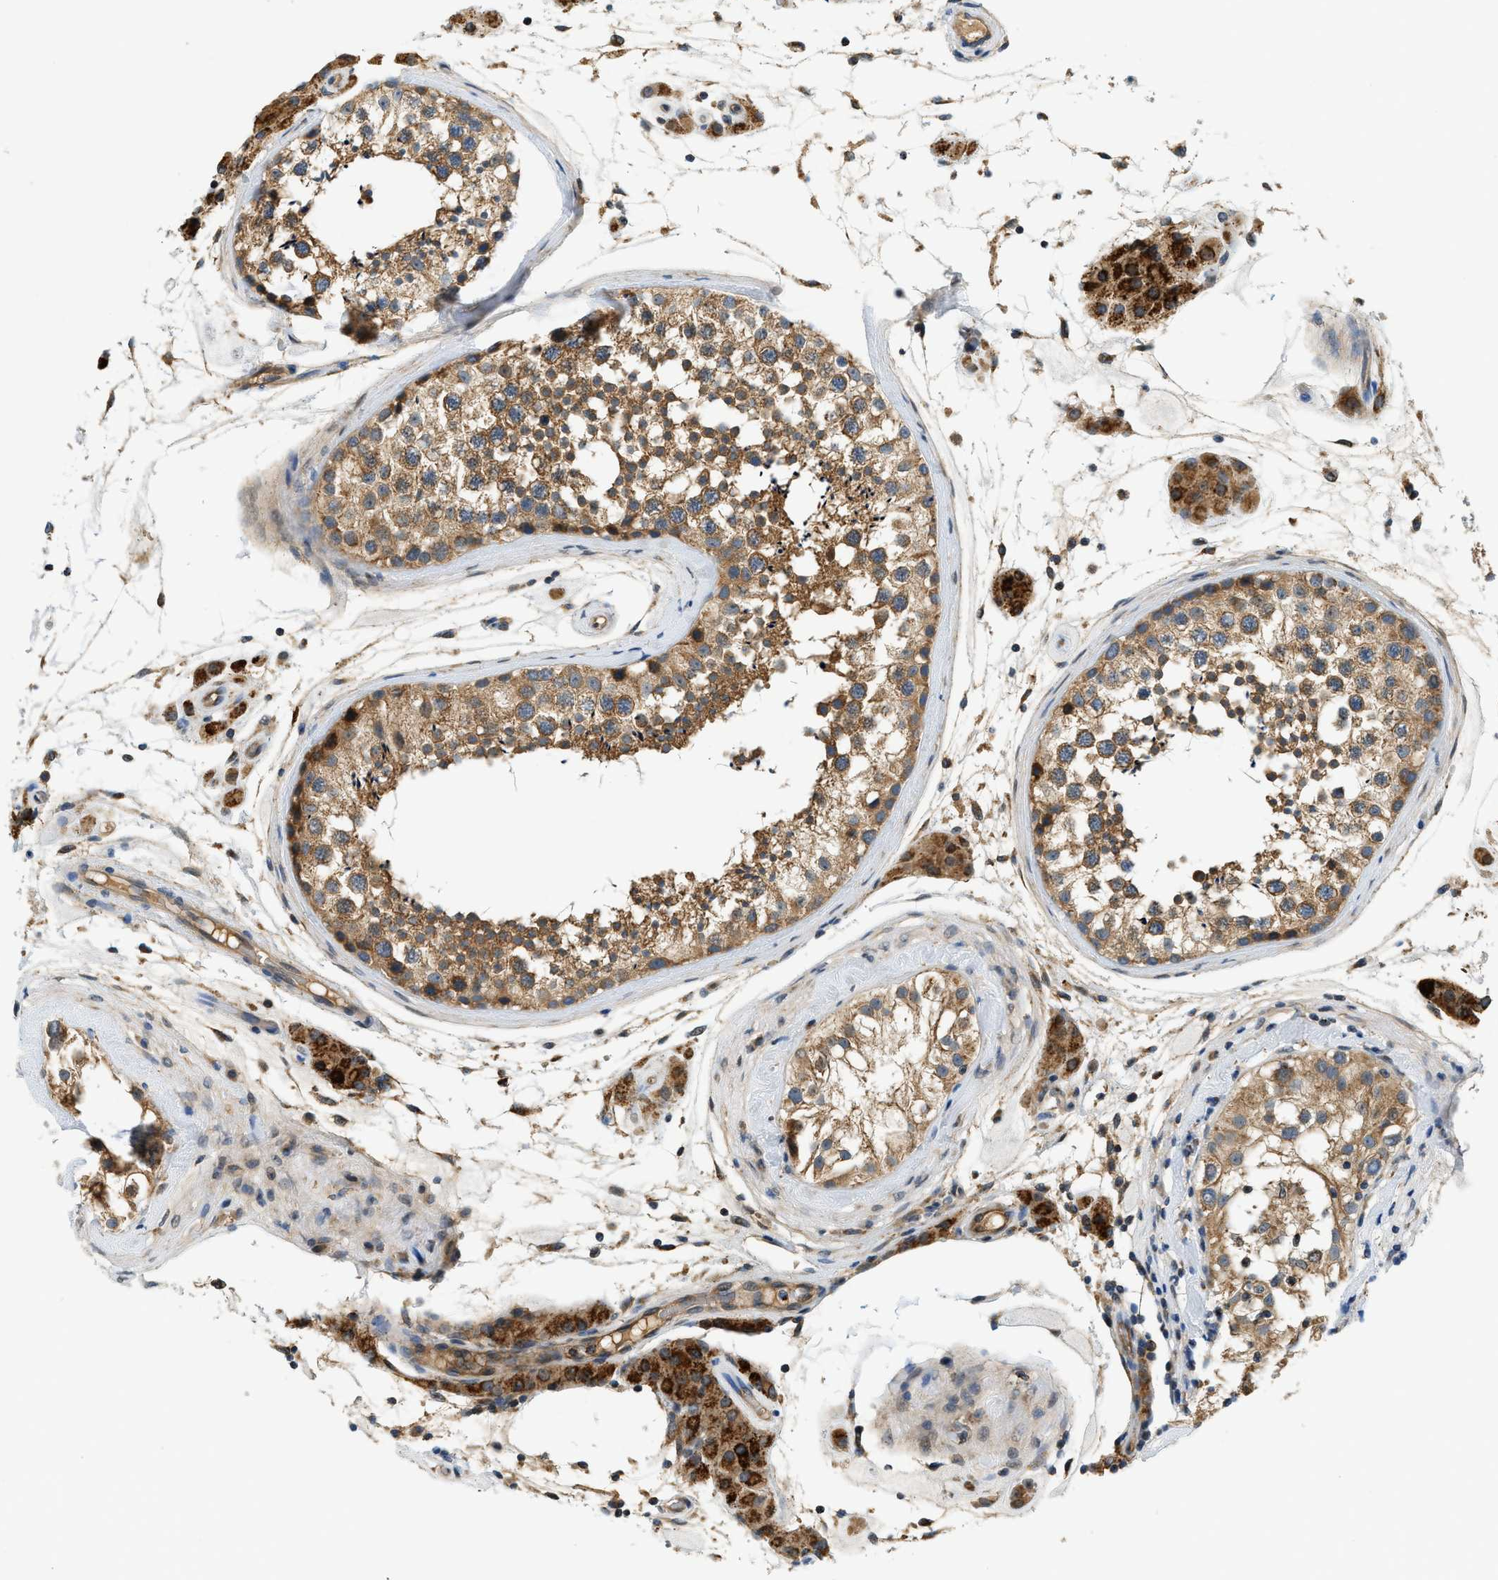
{"staining": {"intensity": "moderate", "quantity": ">75%", "location": "cytoplasmic/membranous"}, "tissue": "testis", "cell_type": "Cells in seminiferous ducts", "image_type": "normal", "snomed": [{"axis": "morphology", "description": "Normal tissue, NOS"}, {"axis": "topography", "description": "Testis"}], "caption": "An immunohistochemistry (IHC) image of benign tissue is shown. Protein staining in brown labels moderate cytoplasmic/membranous positivity in testis within cells in seminiferous ducts.", "gene": "KCNK1", "patient": {"sex": "male", "age": 46}}